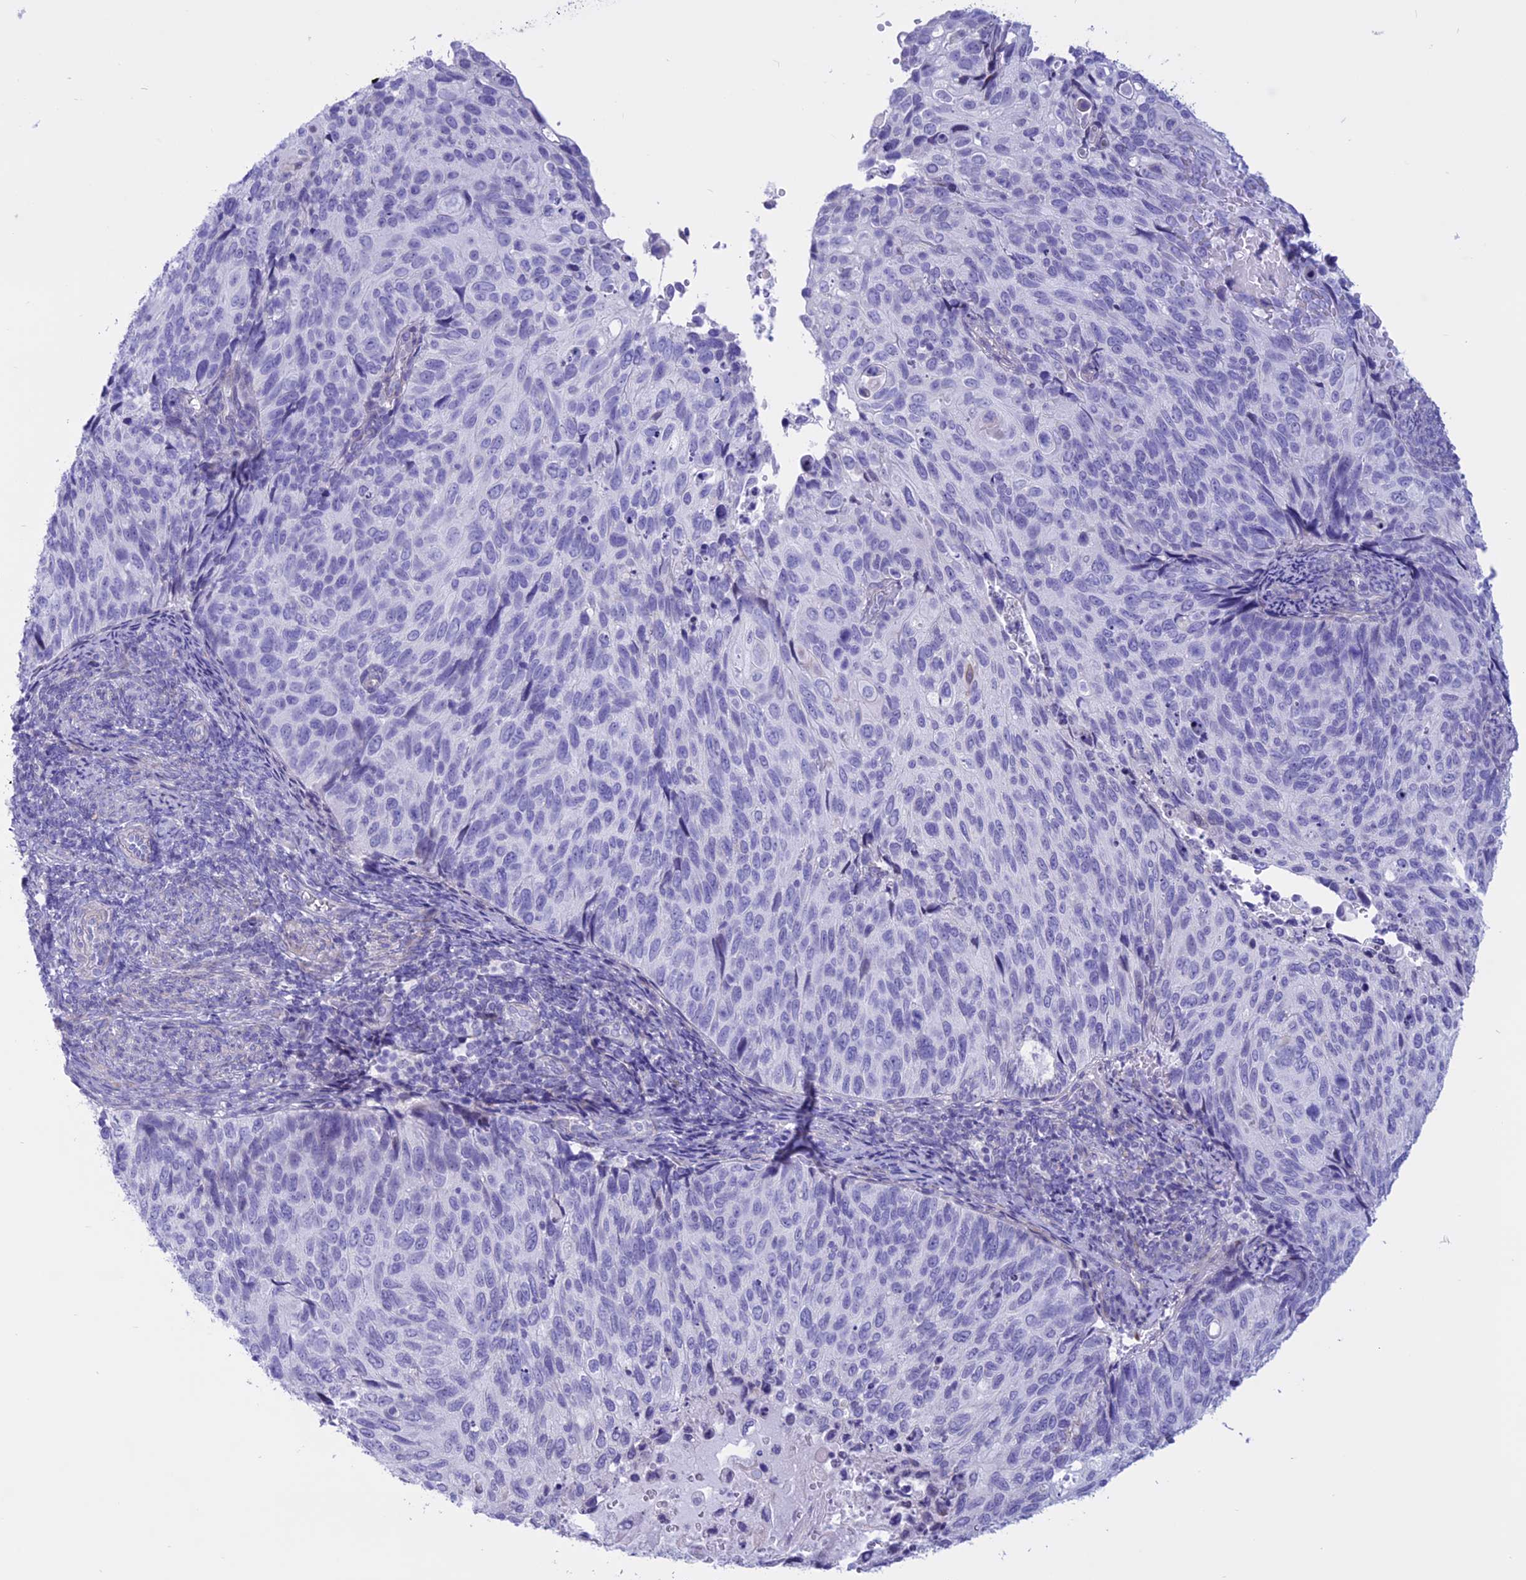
{"staining": {"intensity": "negative", "quantity": "none", "location": "none"}, "tissue": "cervical cancer", "cell_type": "Tumor cells", "image_type": "cancer", "snomed": [{"axis": "morphology", "description": "Squamous cell carcinoma, NOS"}, {"axis": "topography", "description": "Cervix"}], "caption": "High magnification brightfield microscopy of cervical cancer (squamous cell carcinoma) stained with DAB (3,3'-diaminobenzidine) (brown) and counterstained with hematoxylin (blue): tumor cells show no significant staining. The staining is performed using DAB (3,3'-diaminobenzidine) brown chromogen with nuclei counter-stained in using hematoxylin.", "gene": "SPHKAP", "patient": {"sex": "female", "age": 70}}